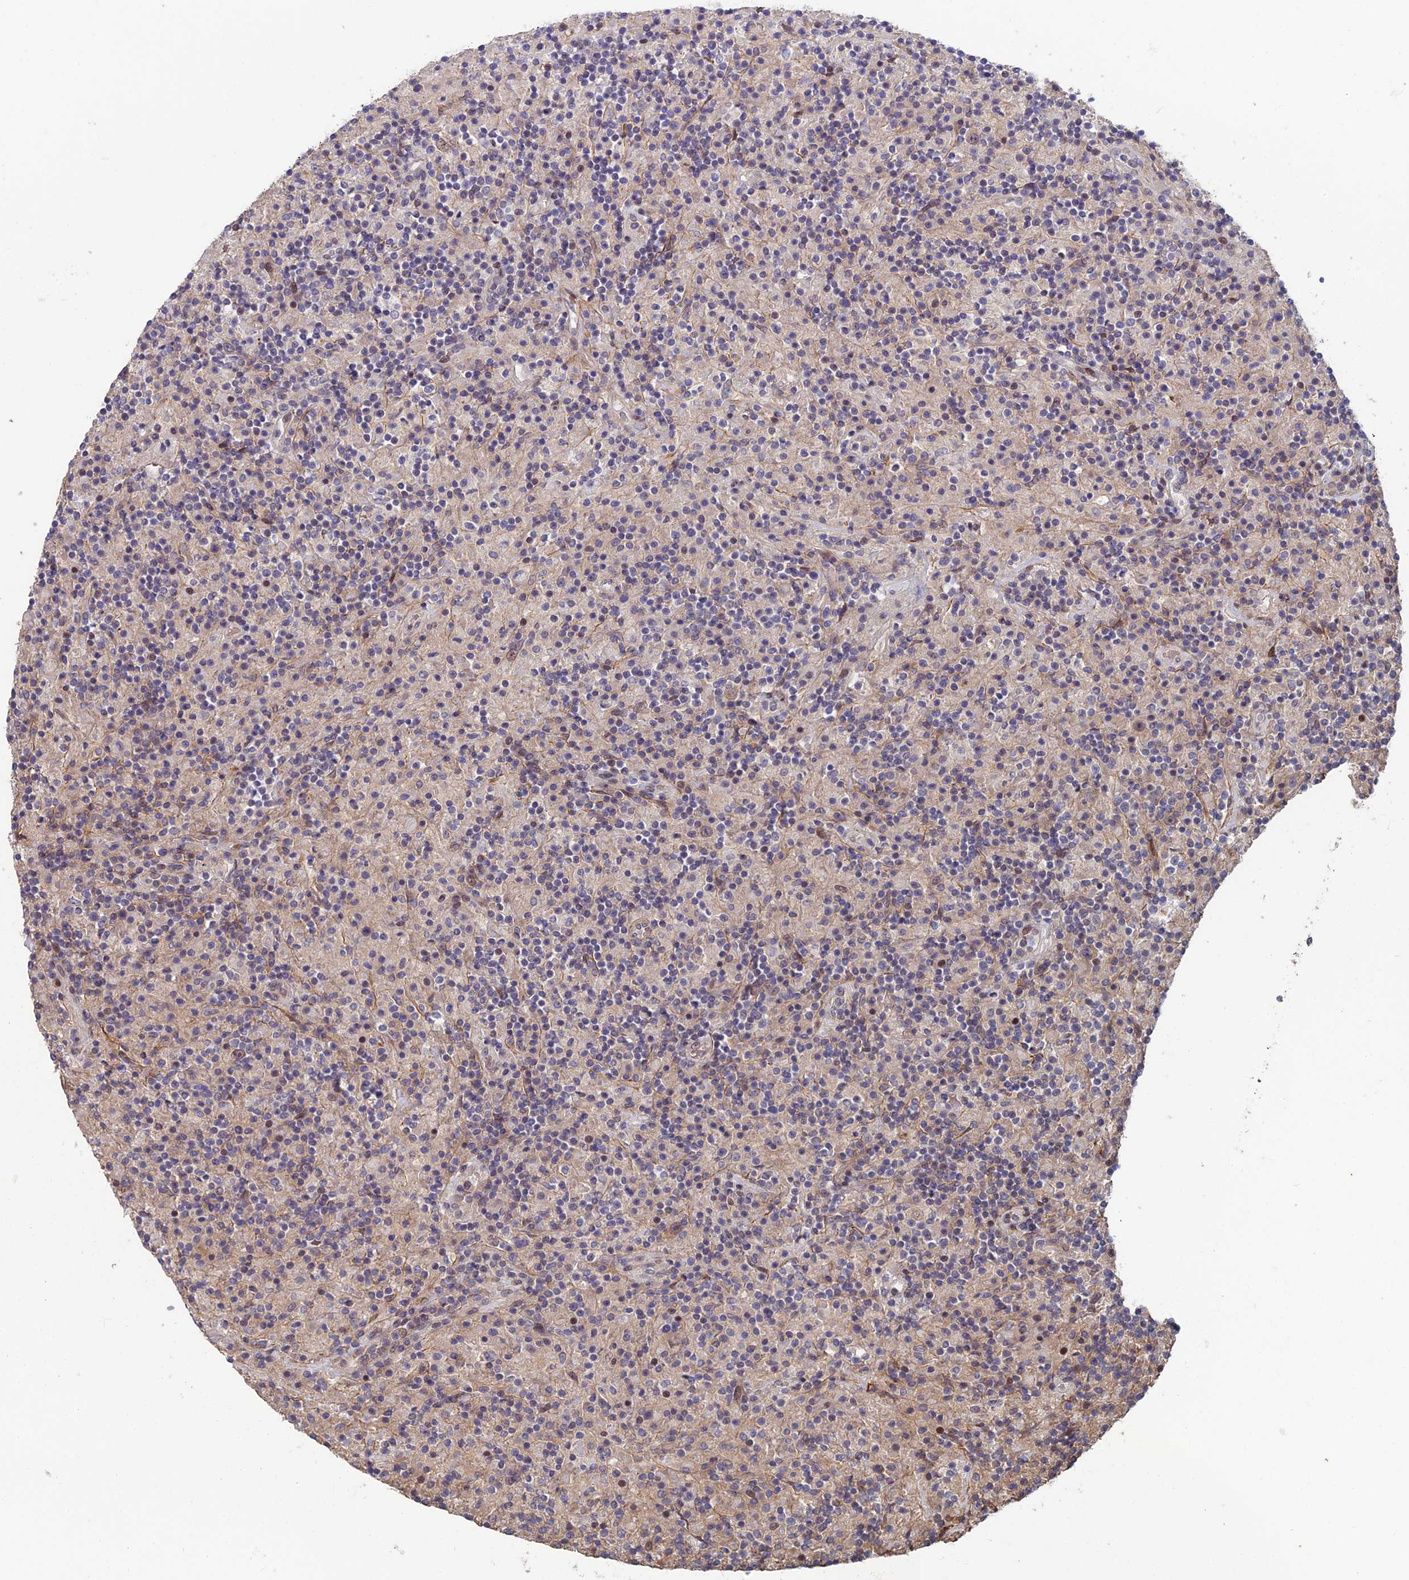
{"staining": {"intensity": "weak", "quantity": "25%-75%", "location": "nuclear"}, "tissue": "lymphoma", "cell_type": "Tumor cells", "image_type": "cancer", "snomed": [{"axis": "morphology", "description": "Hodgkin's disease, NOS"}, {"axis": "topography", "description": "Lymph node"}], "caption": "Approximately 25%-75% of tumor cells in Hodgkin's disease reveal weak nuclear protein expression as visualized by brown immunohistochemical staining.", "gene": "CCDC183", "patient": {"sex": "male", "age": 70}}